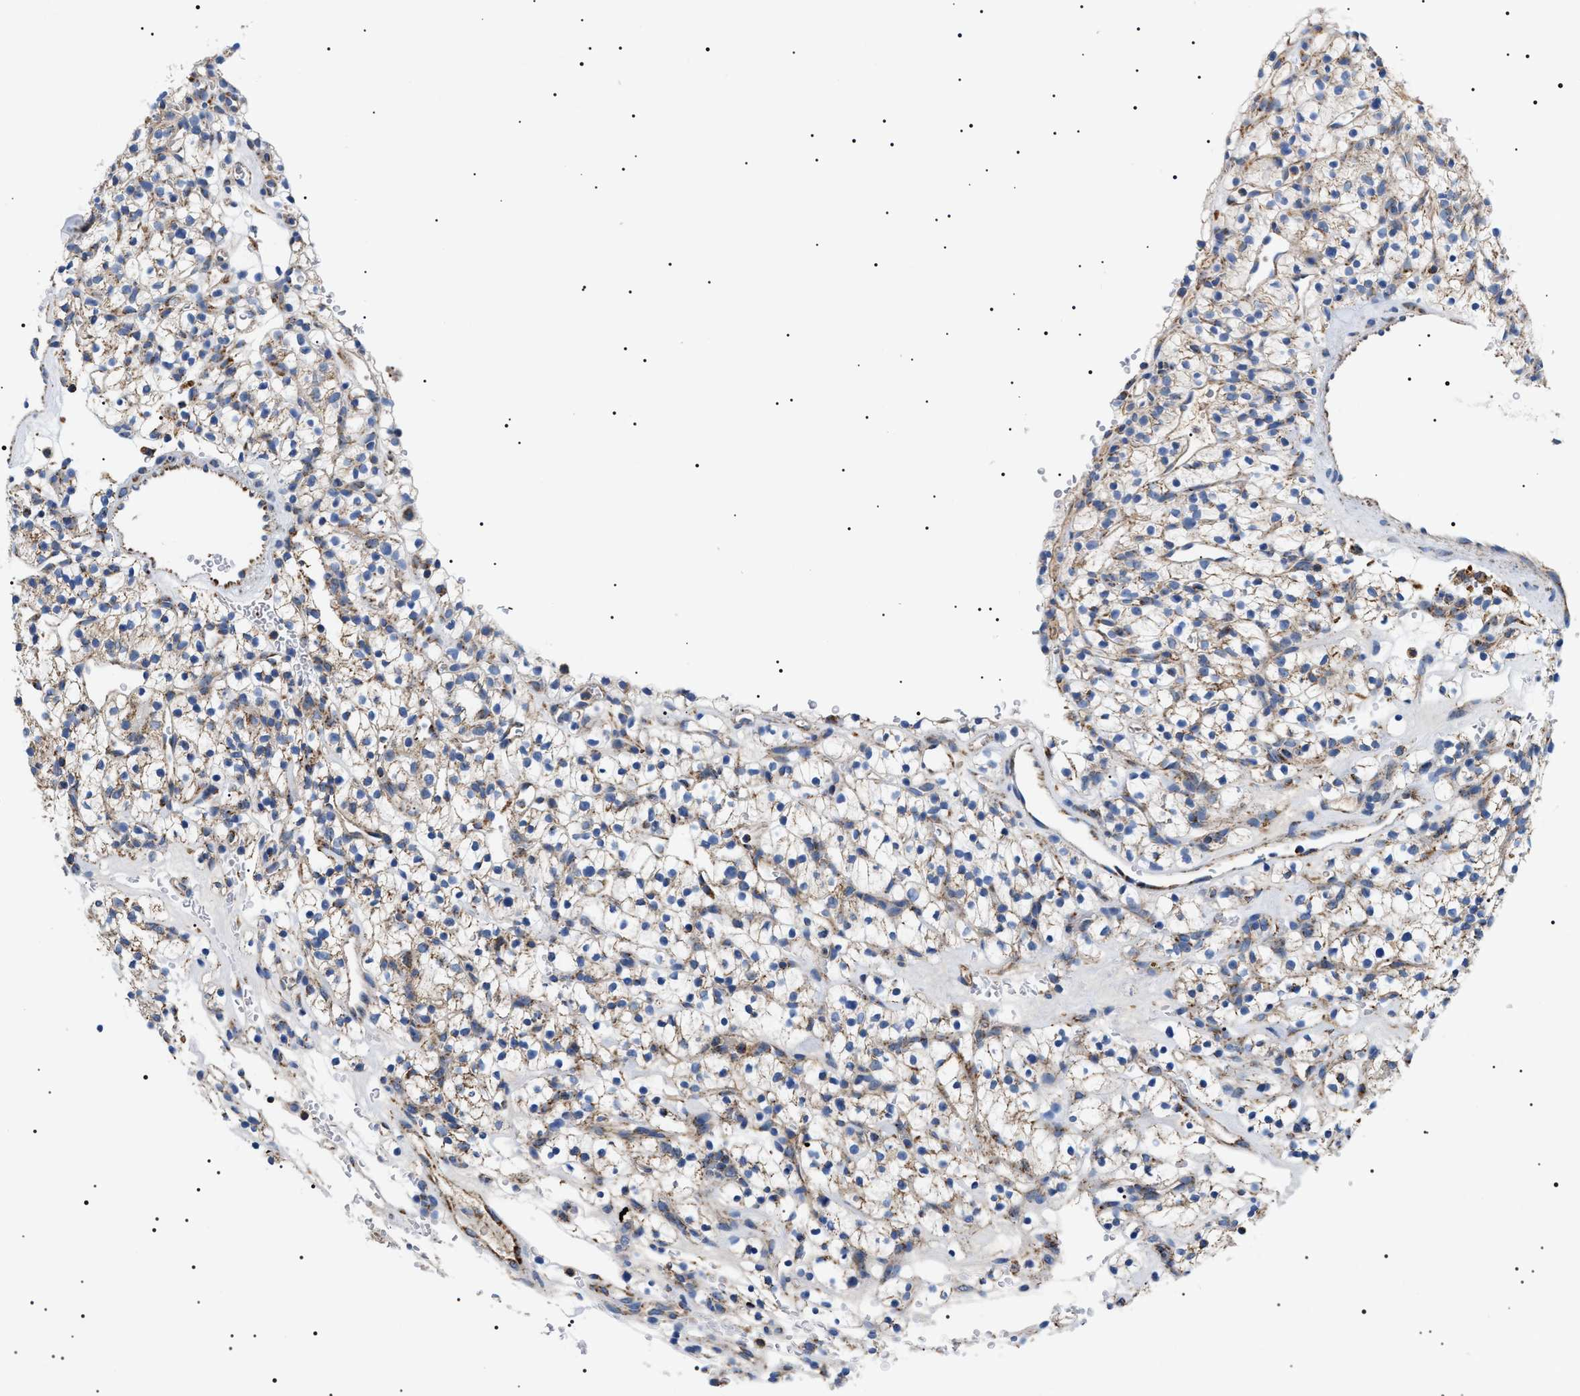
{"staining": {"intensity": "weak", "quantity": "<25%", "location": "cytoplasmic/membranous"}, "tissue": "renal cancer", "cell_type": "Tumor cells", "image_type": "cancer", "snomed": [{"axis": "morphology", "description": "Adenocarcinoma, NOS"}, {"axis": "topography", "description": "Kidney"}], "caption": "Photomicrograph shows no protein staining in tumor cells of renal cancer tissue.", "gene": "OXSM", "patient": {"sex": "female", "age": 57}}